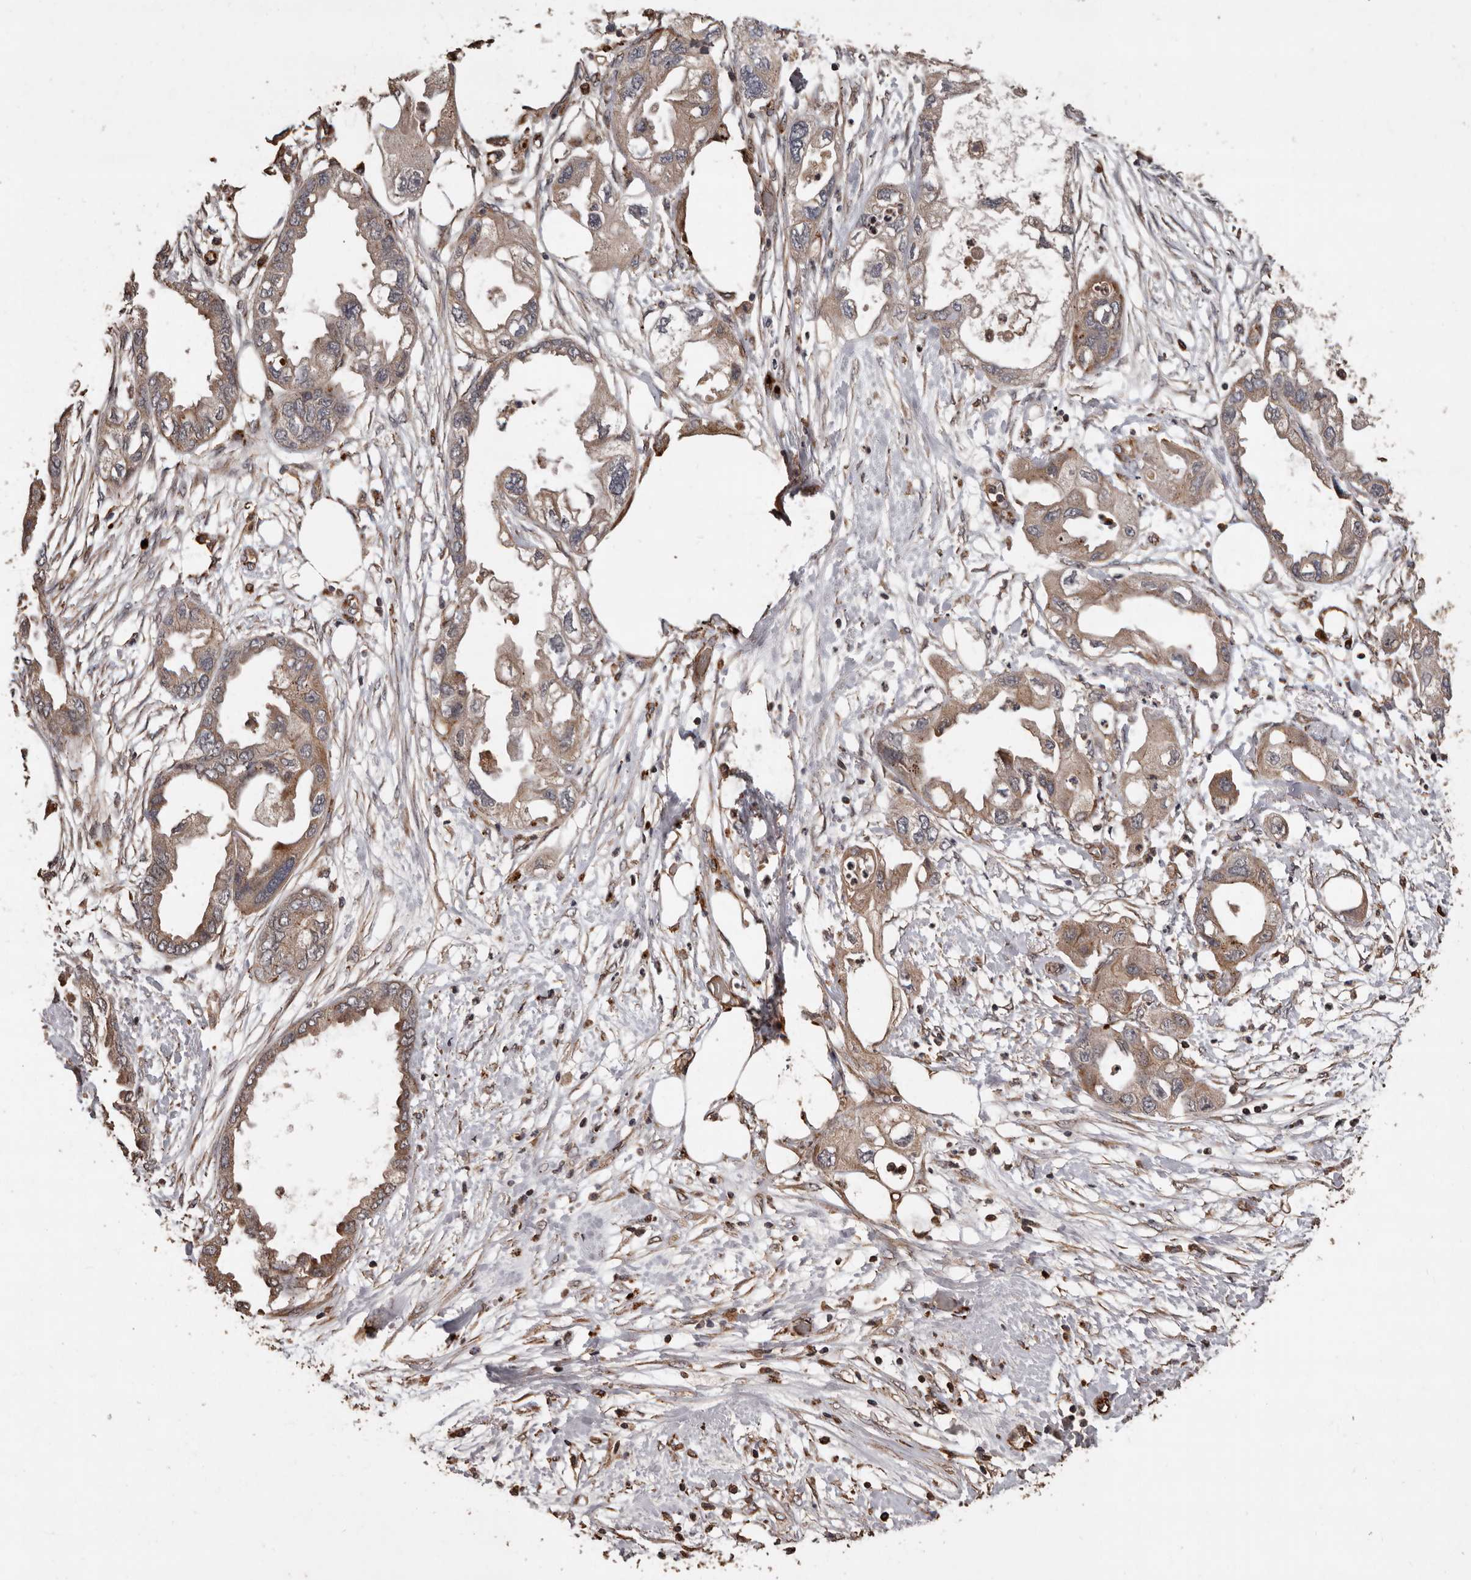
{"staining": {"intensity": "weak", "quantity": ">75%", "location": "cytoplasmic/membranous"}, "tissue": "endometrial cancer", "cell_type": "Tumor cells", "image_type": "cancer", "snomed": [{"axis": "morphology", "description": "Adenocarcinoma, NOS"}, {"axis": "morphology", "description": "Adenocarcinoma, metastatic, NOS"}, {"axis": "topography", "description": "Adipose tissue"}, {"axis": "topography", "description": "Endometrium"}], "caption": "This is an image of immunohistochemistry staining of endometrial adenocarcinoma, which shows weak staining in the cytoplasmic/membranous of tumor cells.", "gene": "BRAT1", "patient": {"sex": "female", "age": 67}}